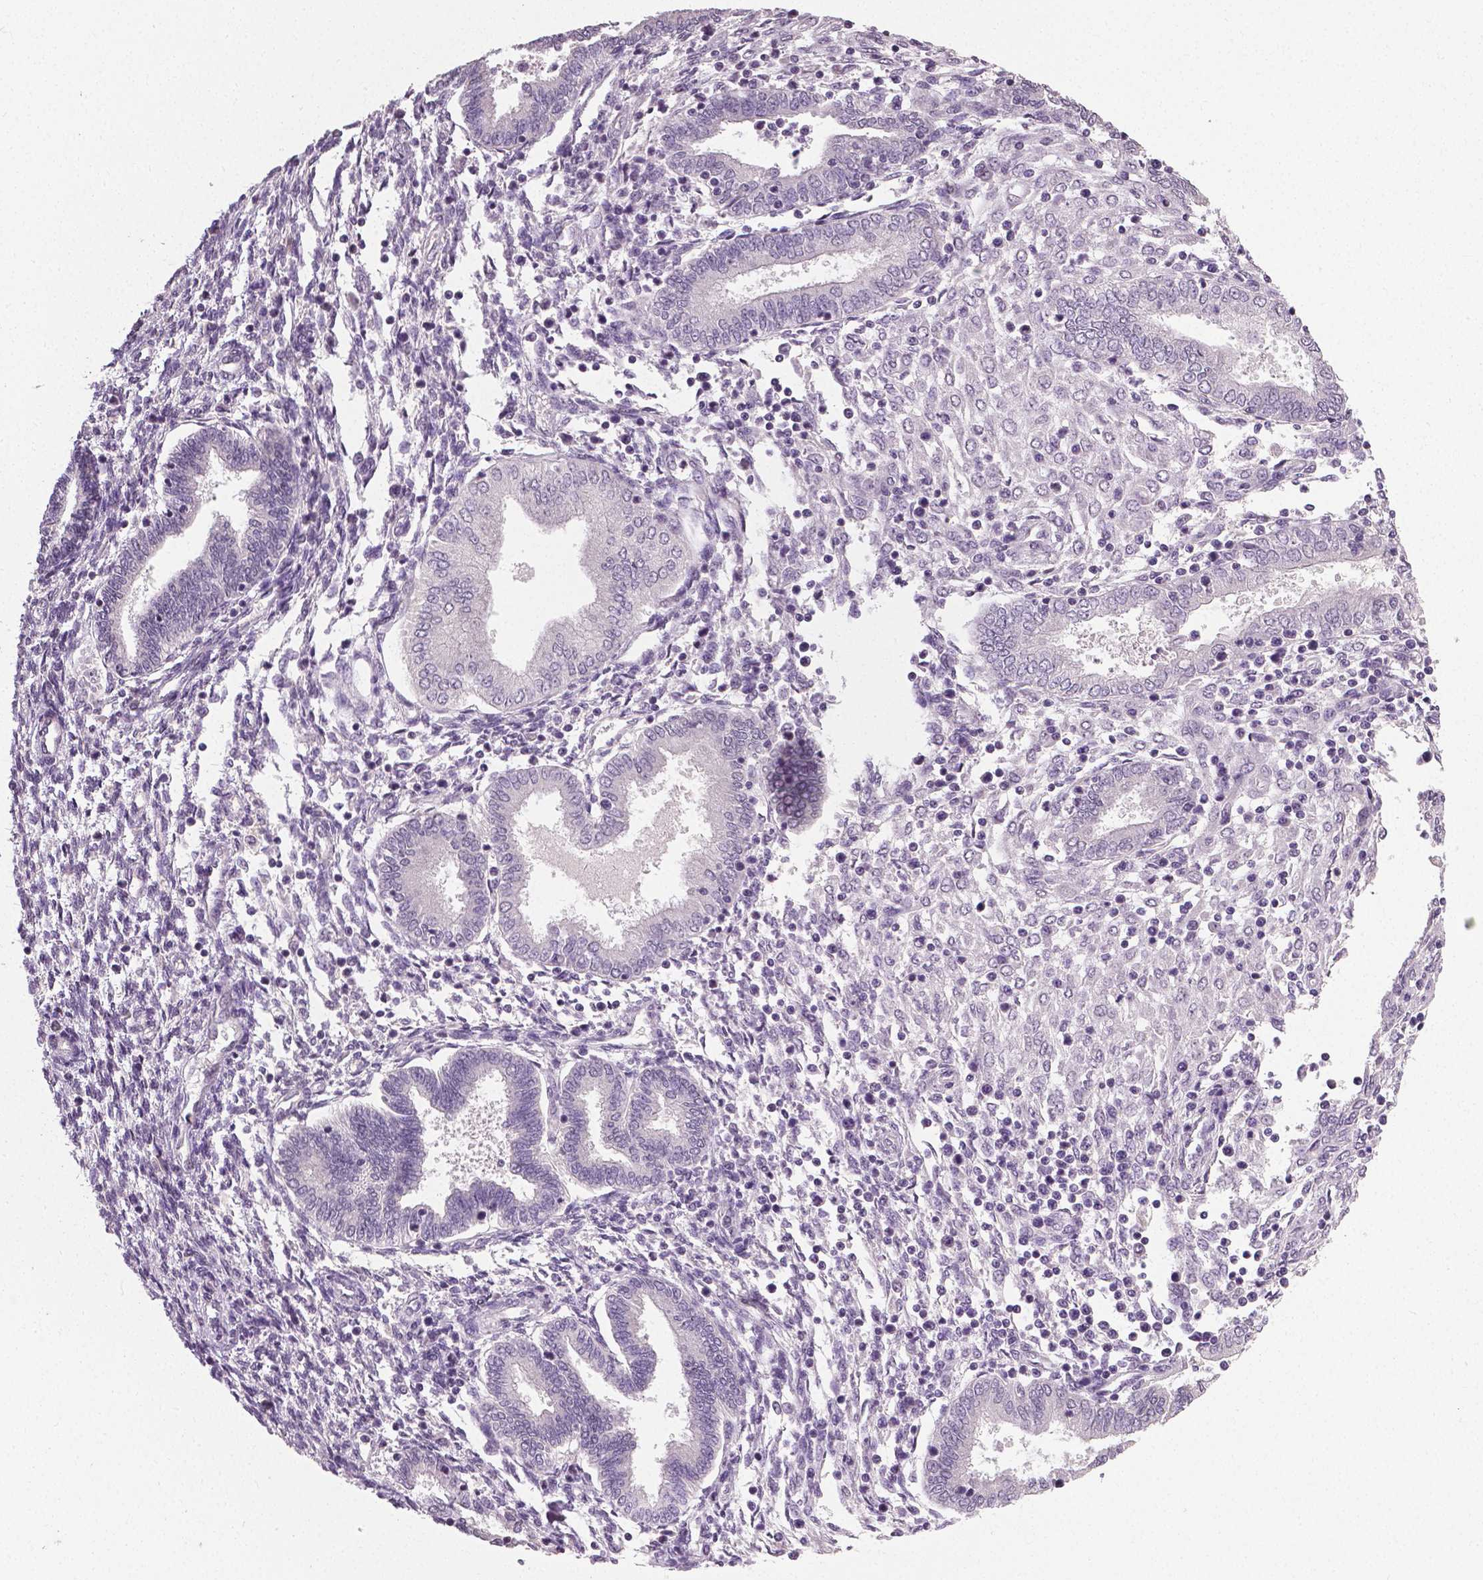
{"staining": {"intensity": "negative", "quantity": "none", "location": "none"}, "tissue": "endometrium", "cell_type": "Cells in endometrial stroma", "image_type": "normal", "snomed": [{"axis": "morphology", "description": "Normal tissue, NOS"}, {"axis": "topography", "description": "Endometrium"}], "caption": "Cells in endometrial stroma are negative for brown protein staining in unremarkable endometrium. Brightfield microscopy of immunohistochemistry (IHC) stained with DAB (brown) and hematoxylin (blue), captured at high magnification.", "gene": "NECAB1", "patient": {"sex": "female", "age": 42}}